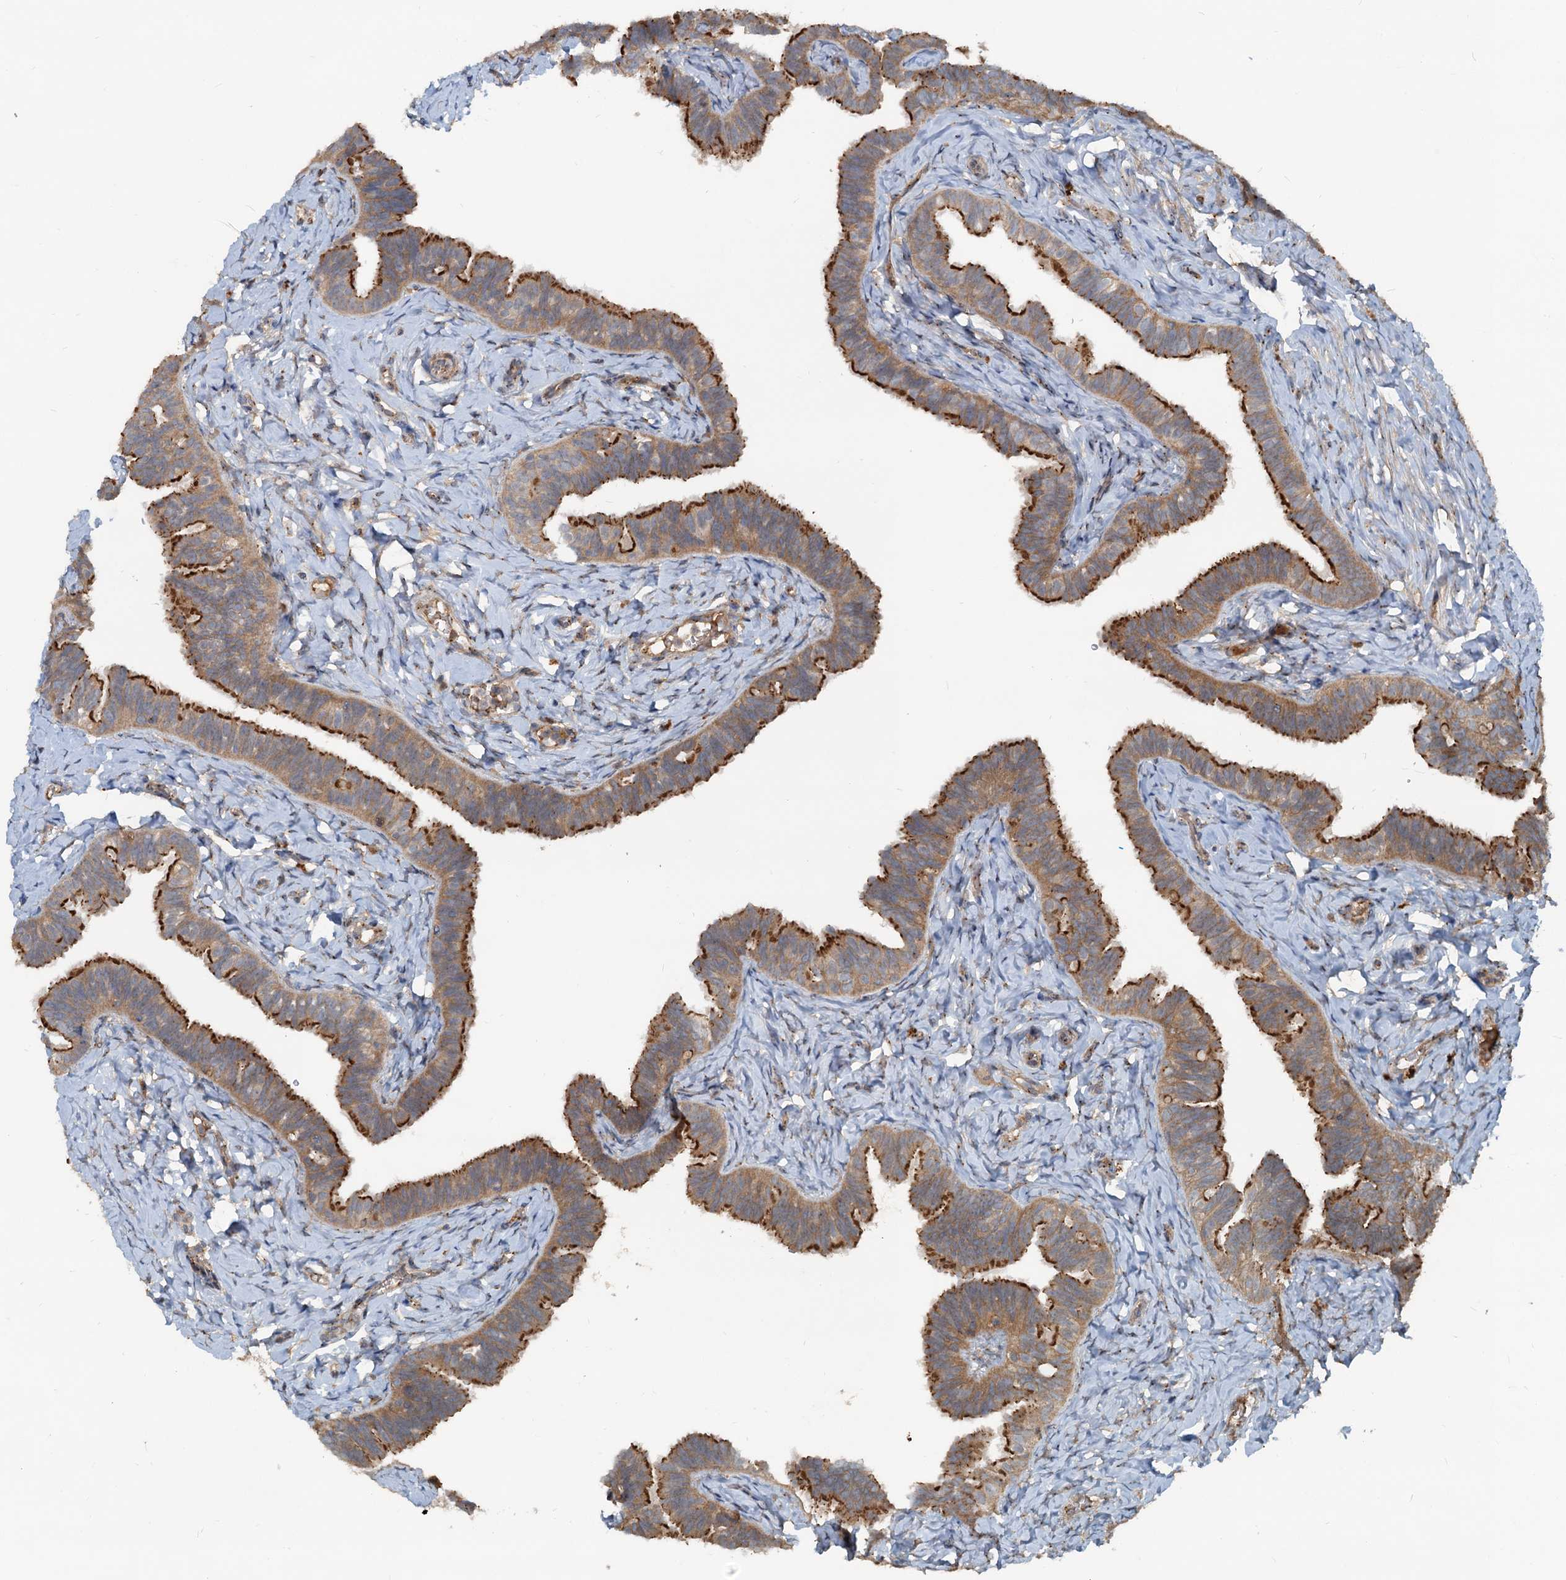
{"staining": {"intensity": "strong", "quantity": ">75%", "location": "cytoplasmic/membranous"}, "tissue": "fallopian tube", "cell_type": "Glandular cells", "image_type": "normal", "snomed": [{"axis": "morphology", "description": "Normal tissue, NOS"}, {"axis": "topography", "description": "Fallopian tube"}], "caption": "This micrograph exhibits IHC staining of unremarkable human fallopian tube, with high strong cytoplasmic/membranous staining in approximately >75% of glandular cells.", "gene": "CEP68", "patient": {"sex": "female", "age": 65}}